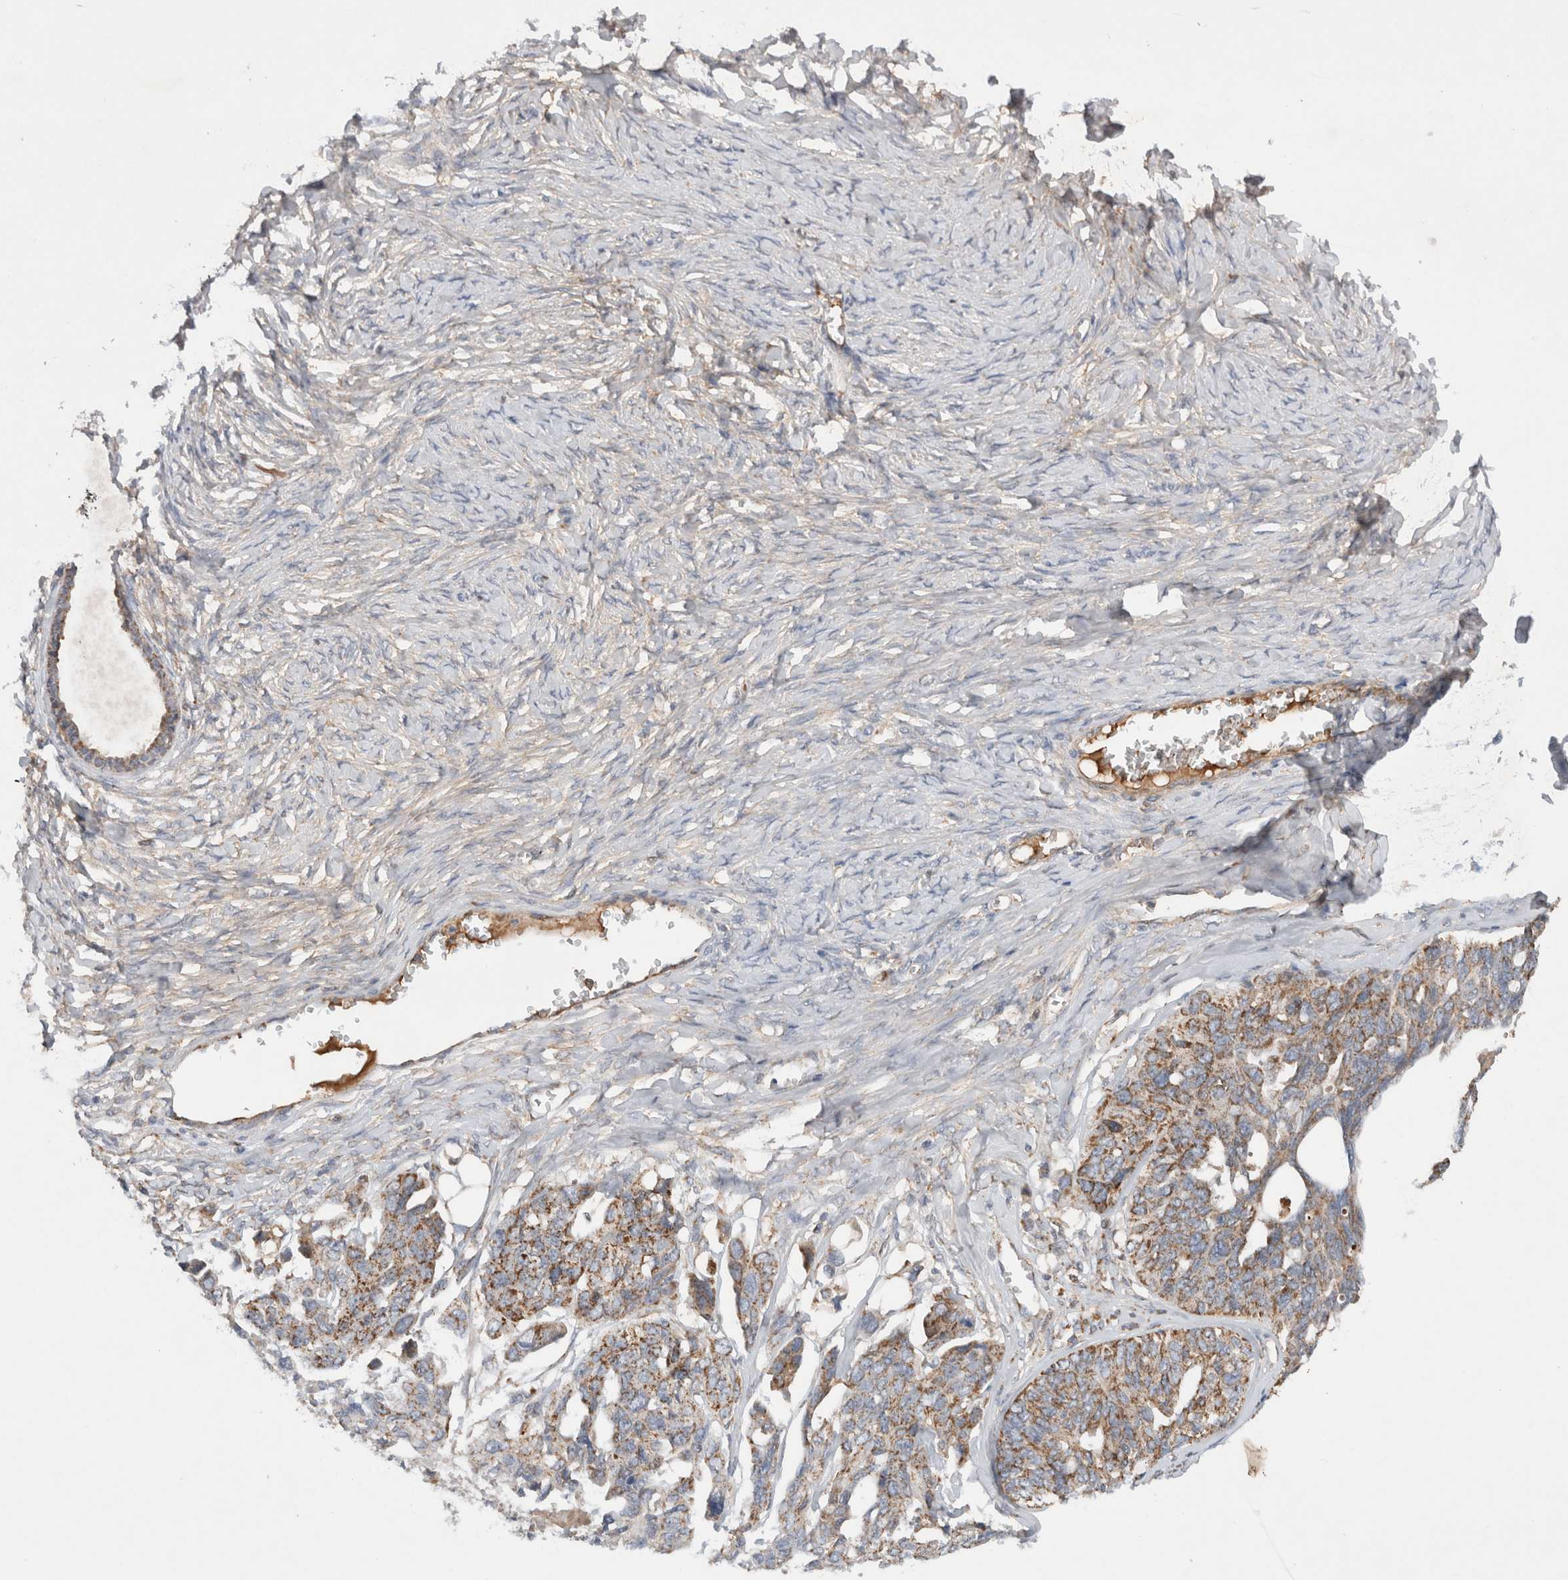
{"staining": {"intensity": "moderate", "quantity": ">75%", "location": "cytoplasmic/membranous"}, "tissue": "ovarian cancer", "cell_type": "Tumor cells", "image_type": "cancer", "snomed": [{"axis": "morphology", "description": "Cystadenocarcinoma, serous, NOS"}, {"axis": "topography", "description": "Ovary"}], "caption": "IHC of human ovarian cancer (serous cystadenocarcinoma) displays medium levels of moderate cytoplasmic/membranous expression in approximately >75% of tumor cells.", "gene": "MRPS28", "patient": {"sex": "female", "age": 79}}